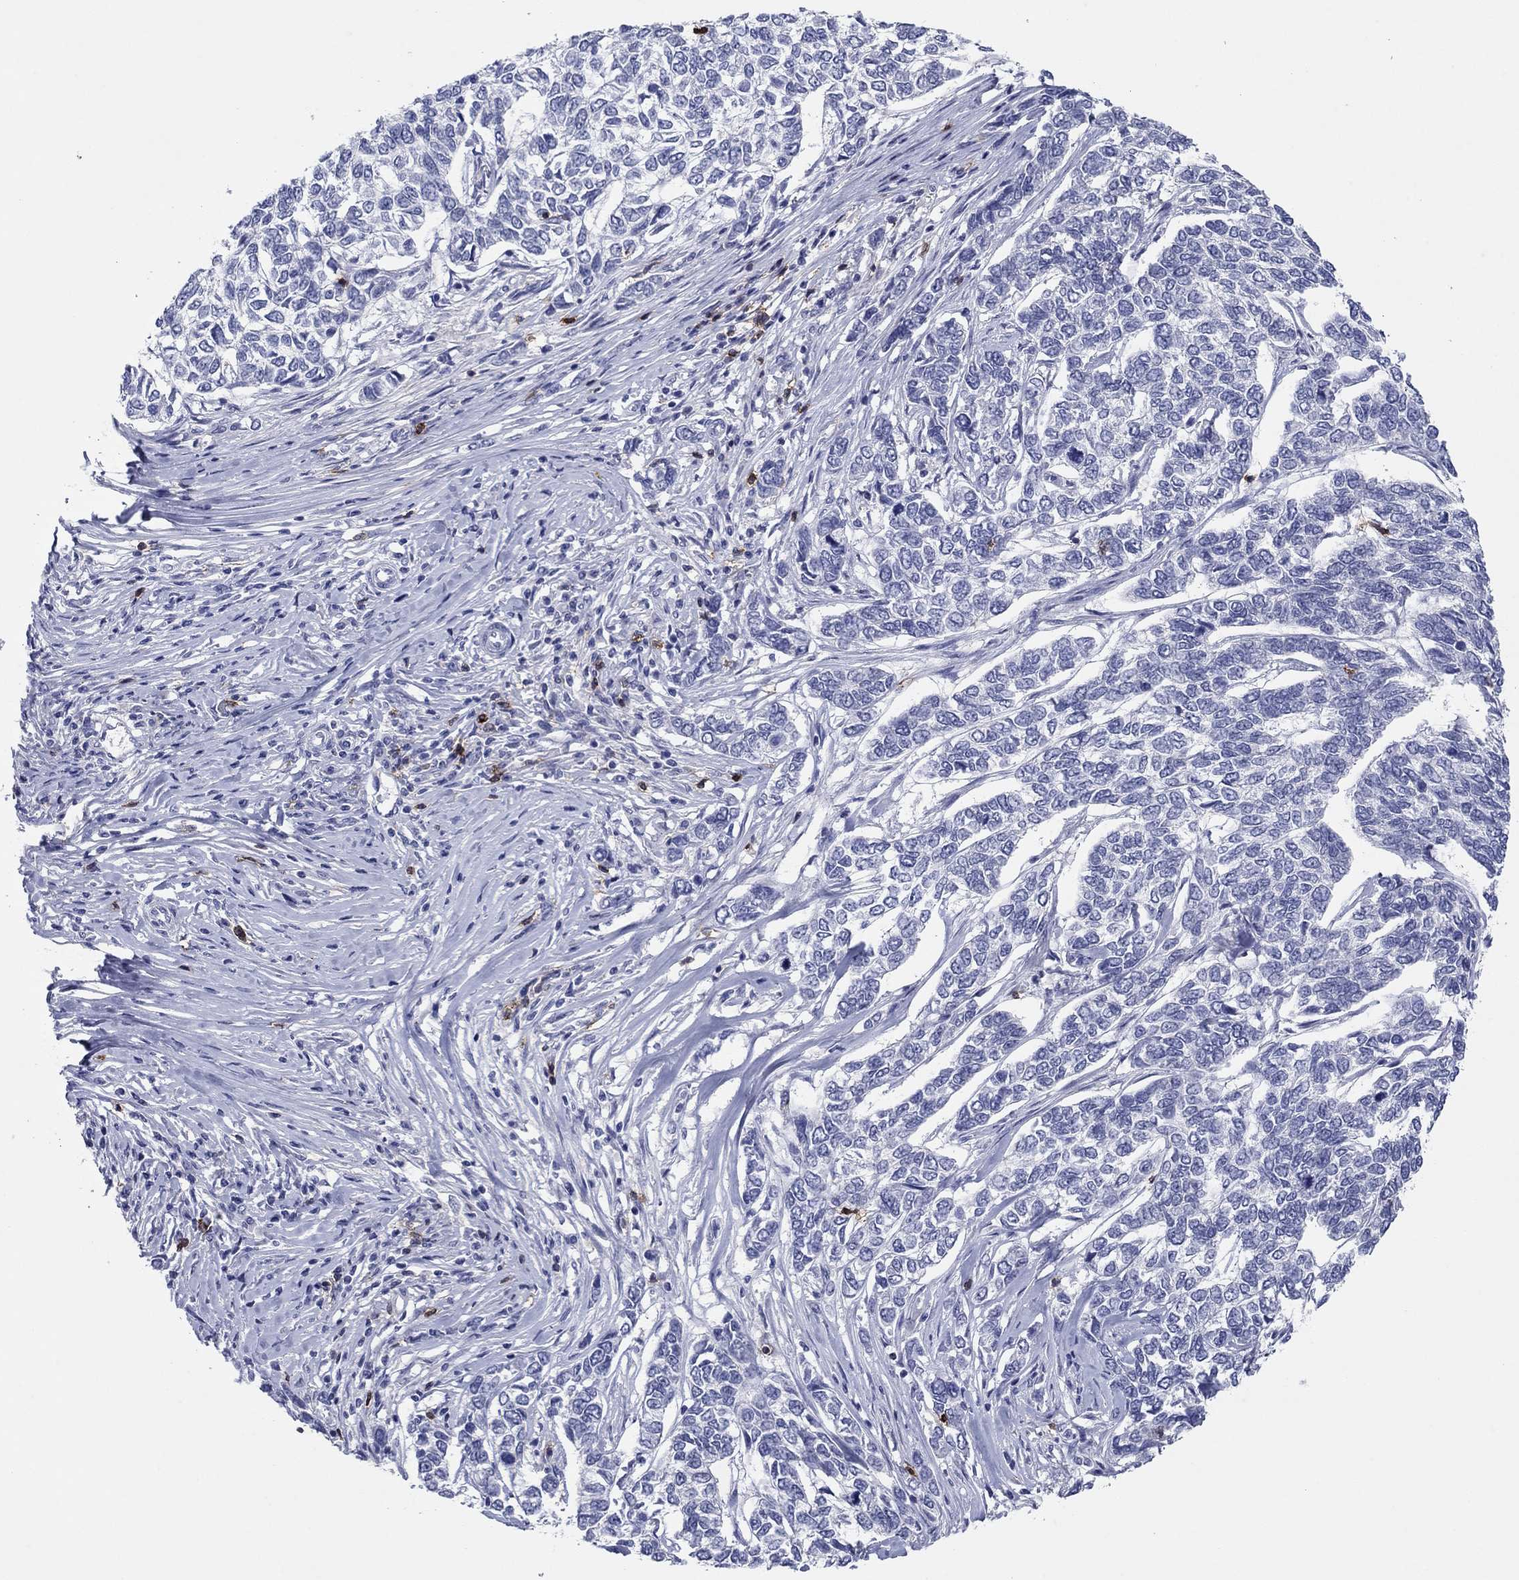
{"staining": {"intensity": "negative", "quantity": "none", "location": "none"}, "tissue": "skin cancer", "cell_type": "Tumor cells", "image_type": "cancer", "snomed": [{"axis": "morphology", "description": "Basal cell carcinoma"}, {"axis": "topography", "description": "Skin"}], "caption": "High power microscopy image of an immunohistochemistry (IHC) image of basal cell carcinoma (skin), revealing no significant positivity in tumor cells.", "gene": "ITGAE", "patient": {"sex": "female", "age": 65}}